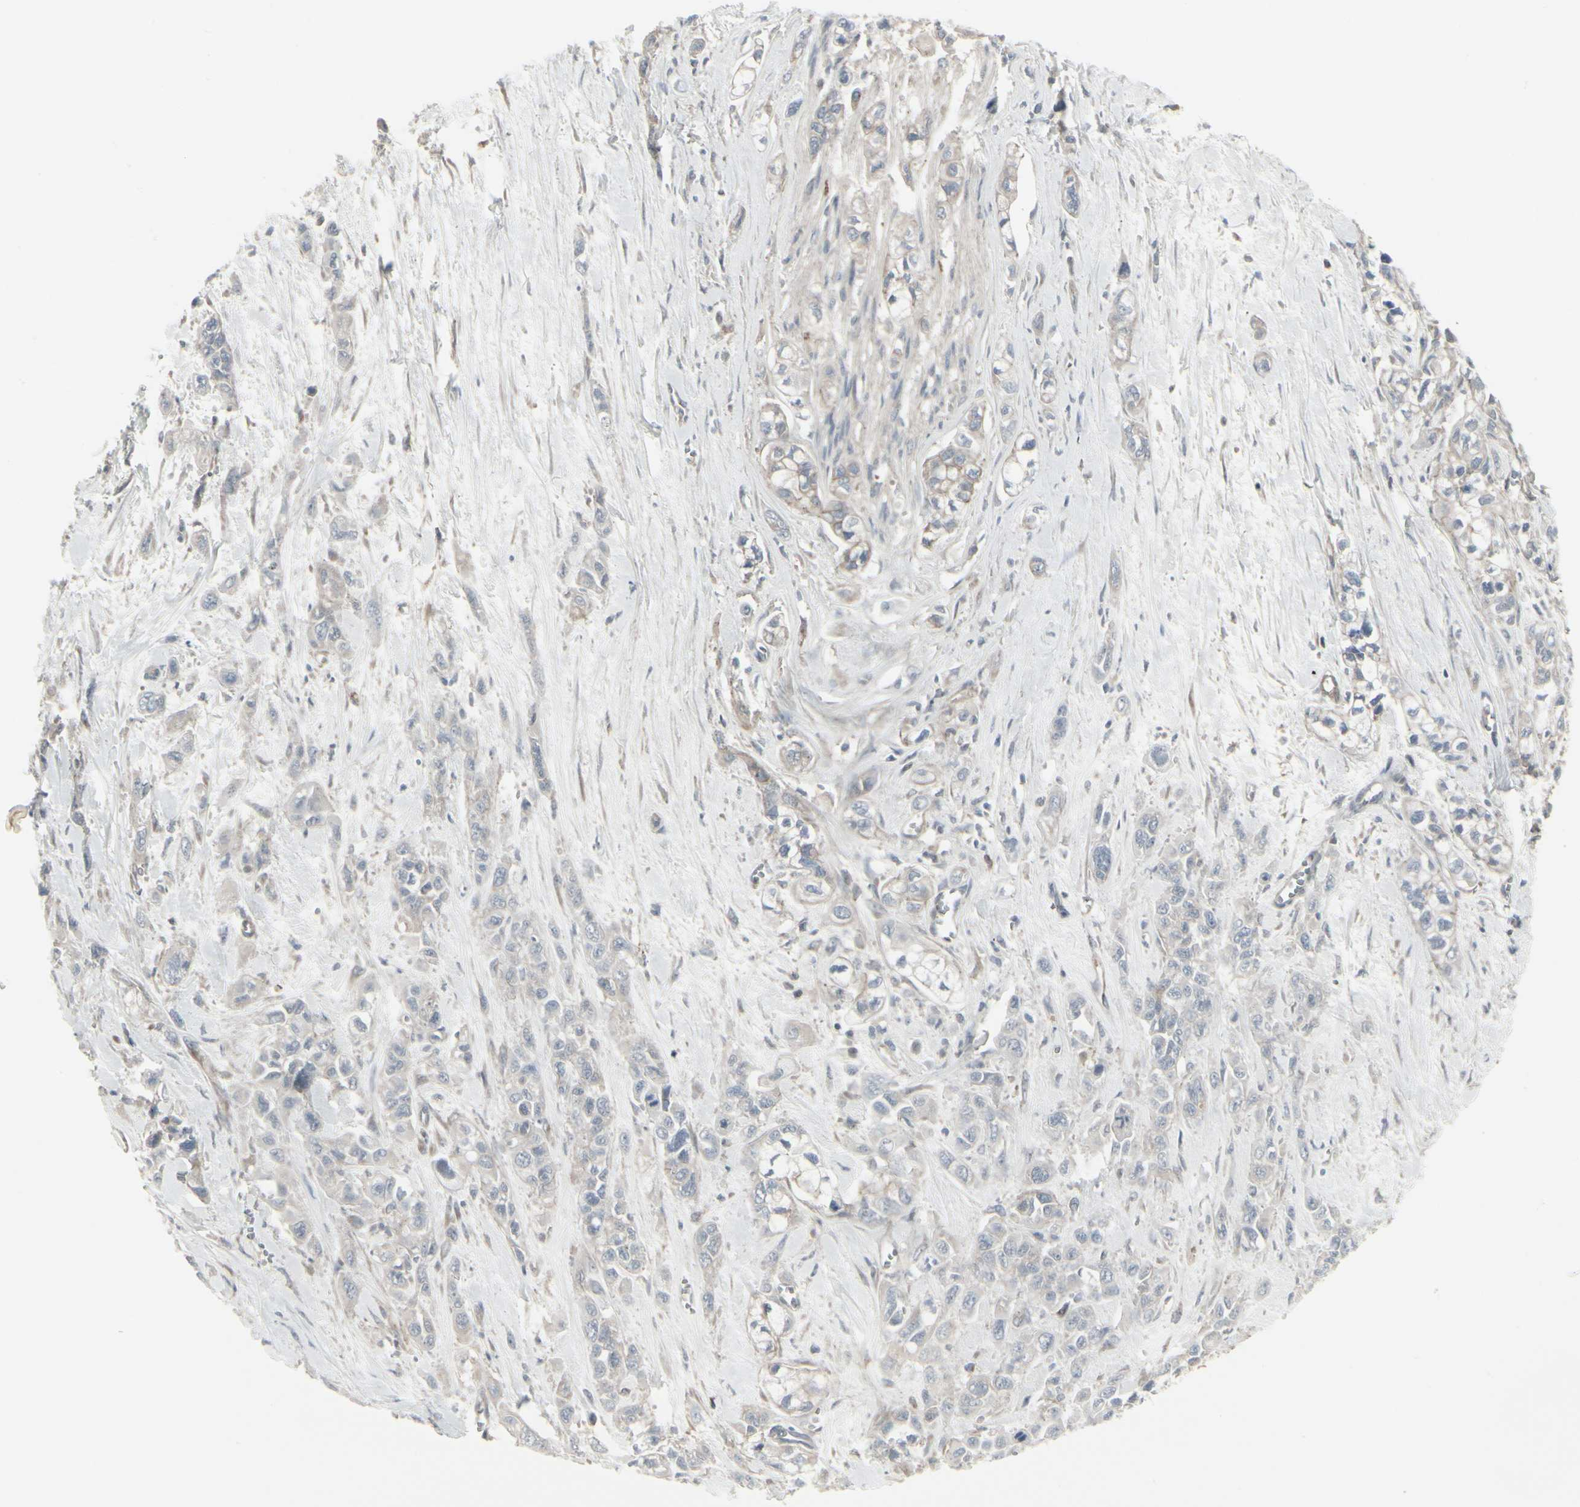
{"staining": {"intensity": "weak", "quantity": "25%-75%", "location": "cytoplasmic/membranous"}, "tissue": "pancreatic cancer", "cell_type": "Tumor cells", "image_type": "cancer", "snomed": [{"axis": "morphology", "description": "Adenocarcinoma, NOS"}, {"axis": "topography", "description": "Pancreas"}], "caption": "This micrograph exhibits IHC staining of human pancreatic cancer (adenocarcinoma), with low weak cytoplasmic/membranous positivity in about 25%-75% of tumor cells.", "gene": "EPS15", "patient": {"sex": "male", "age": 74}}